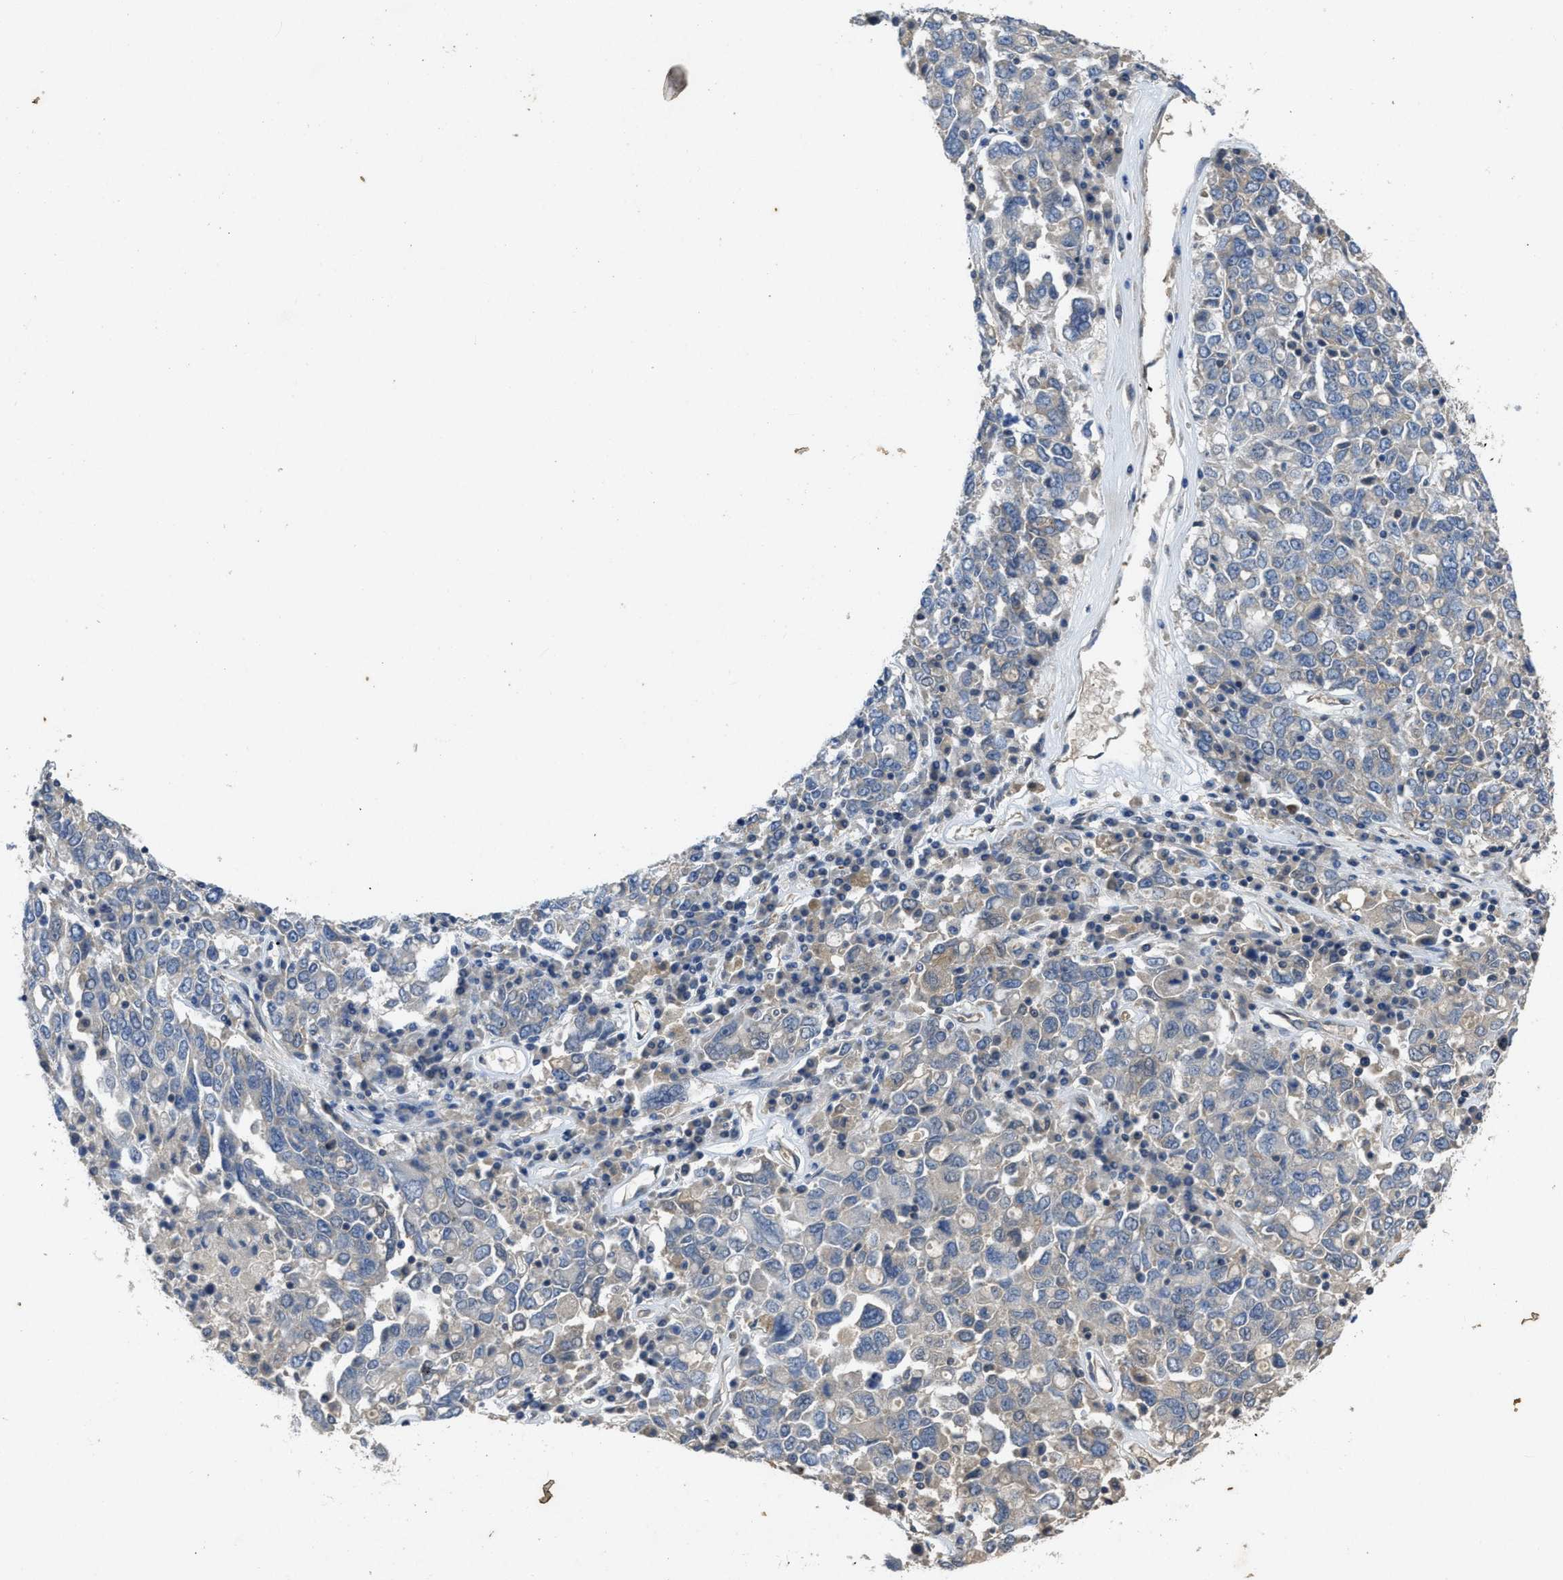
{"staining": {"intensity": "negative", "quantity": "none", "location": "none"}, "tissue": "ovarian cancer", "cell_type": "Tumor cells", "image_type": "cancer", "snomed": [{"axis": "morphology", "description": "Carcinoma, endometroid"}, {"axis": "topography", "description": "Ovary"}], "caption": "IHC of human ovarian cancer exhibits no positivity in tumor cells.", "gene": "PPP3CA", "patient": {"sex": "female", "age": 62}}